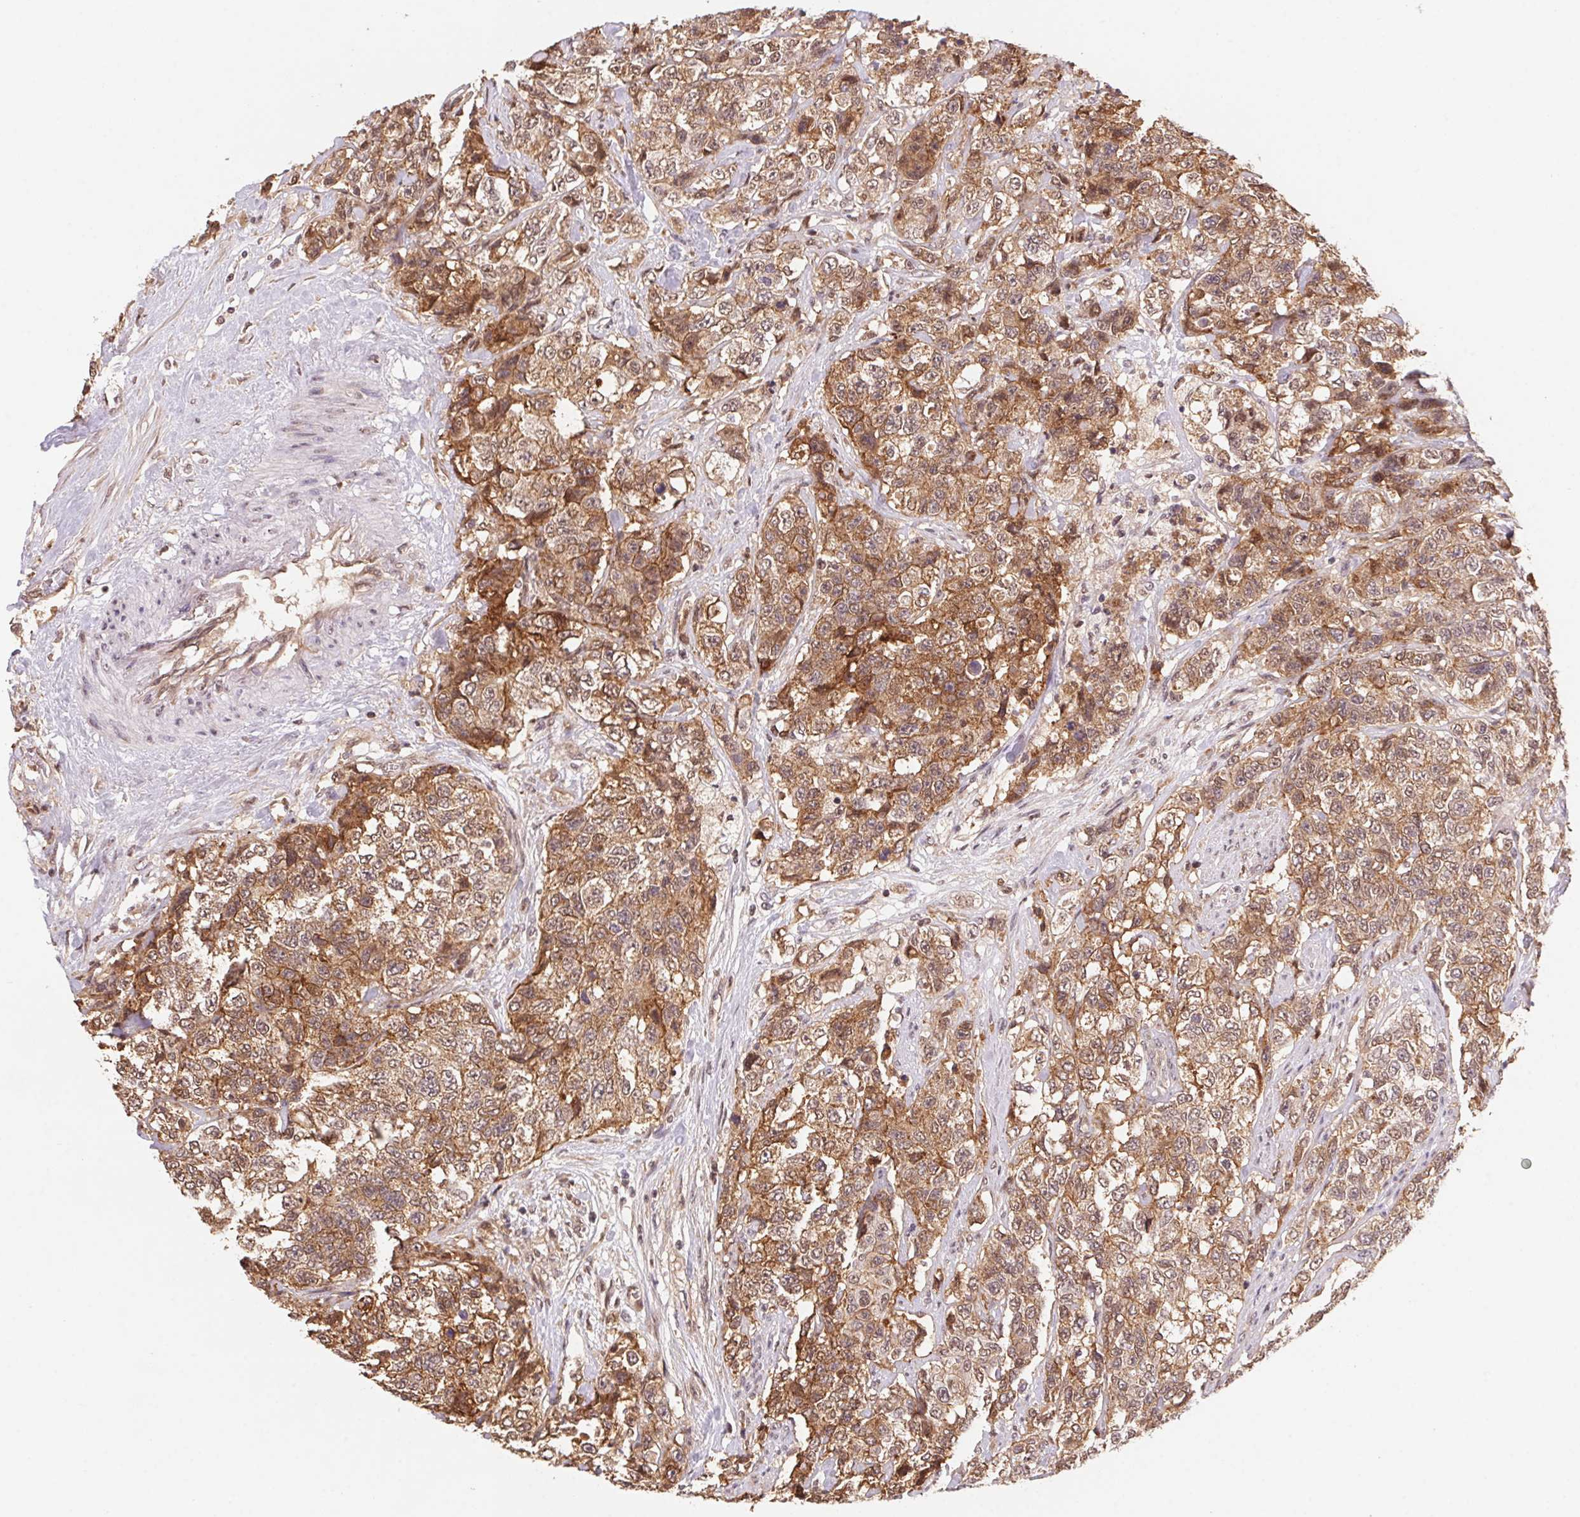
{"staining": {"intensity": "moderate", "quantity": ">75%", "location": "cytoplasmic/membranous,nuclear"}, "tissue": "urothelial cancer", "cell_type": "Tumor cells", "image_type": "cancer", "snomed": [{"axis": "morphology", "description": "Urothelial carcinoma, High grade"}, {"axis": "topography", "description": "Urinary bladder"}], "caption": "Human urothelial cancer stained with a protein marker demonstrates moderate staining in tumor cells.", "gene": "SLC52A2", "patient": {"sex": "female", "age": 78}}